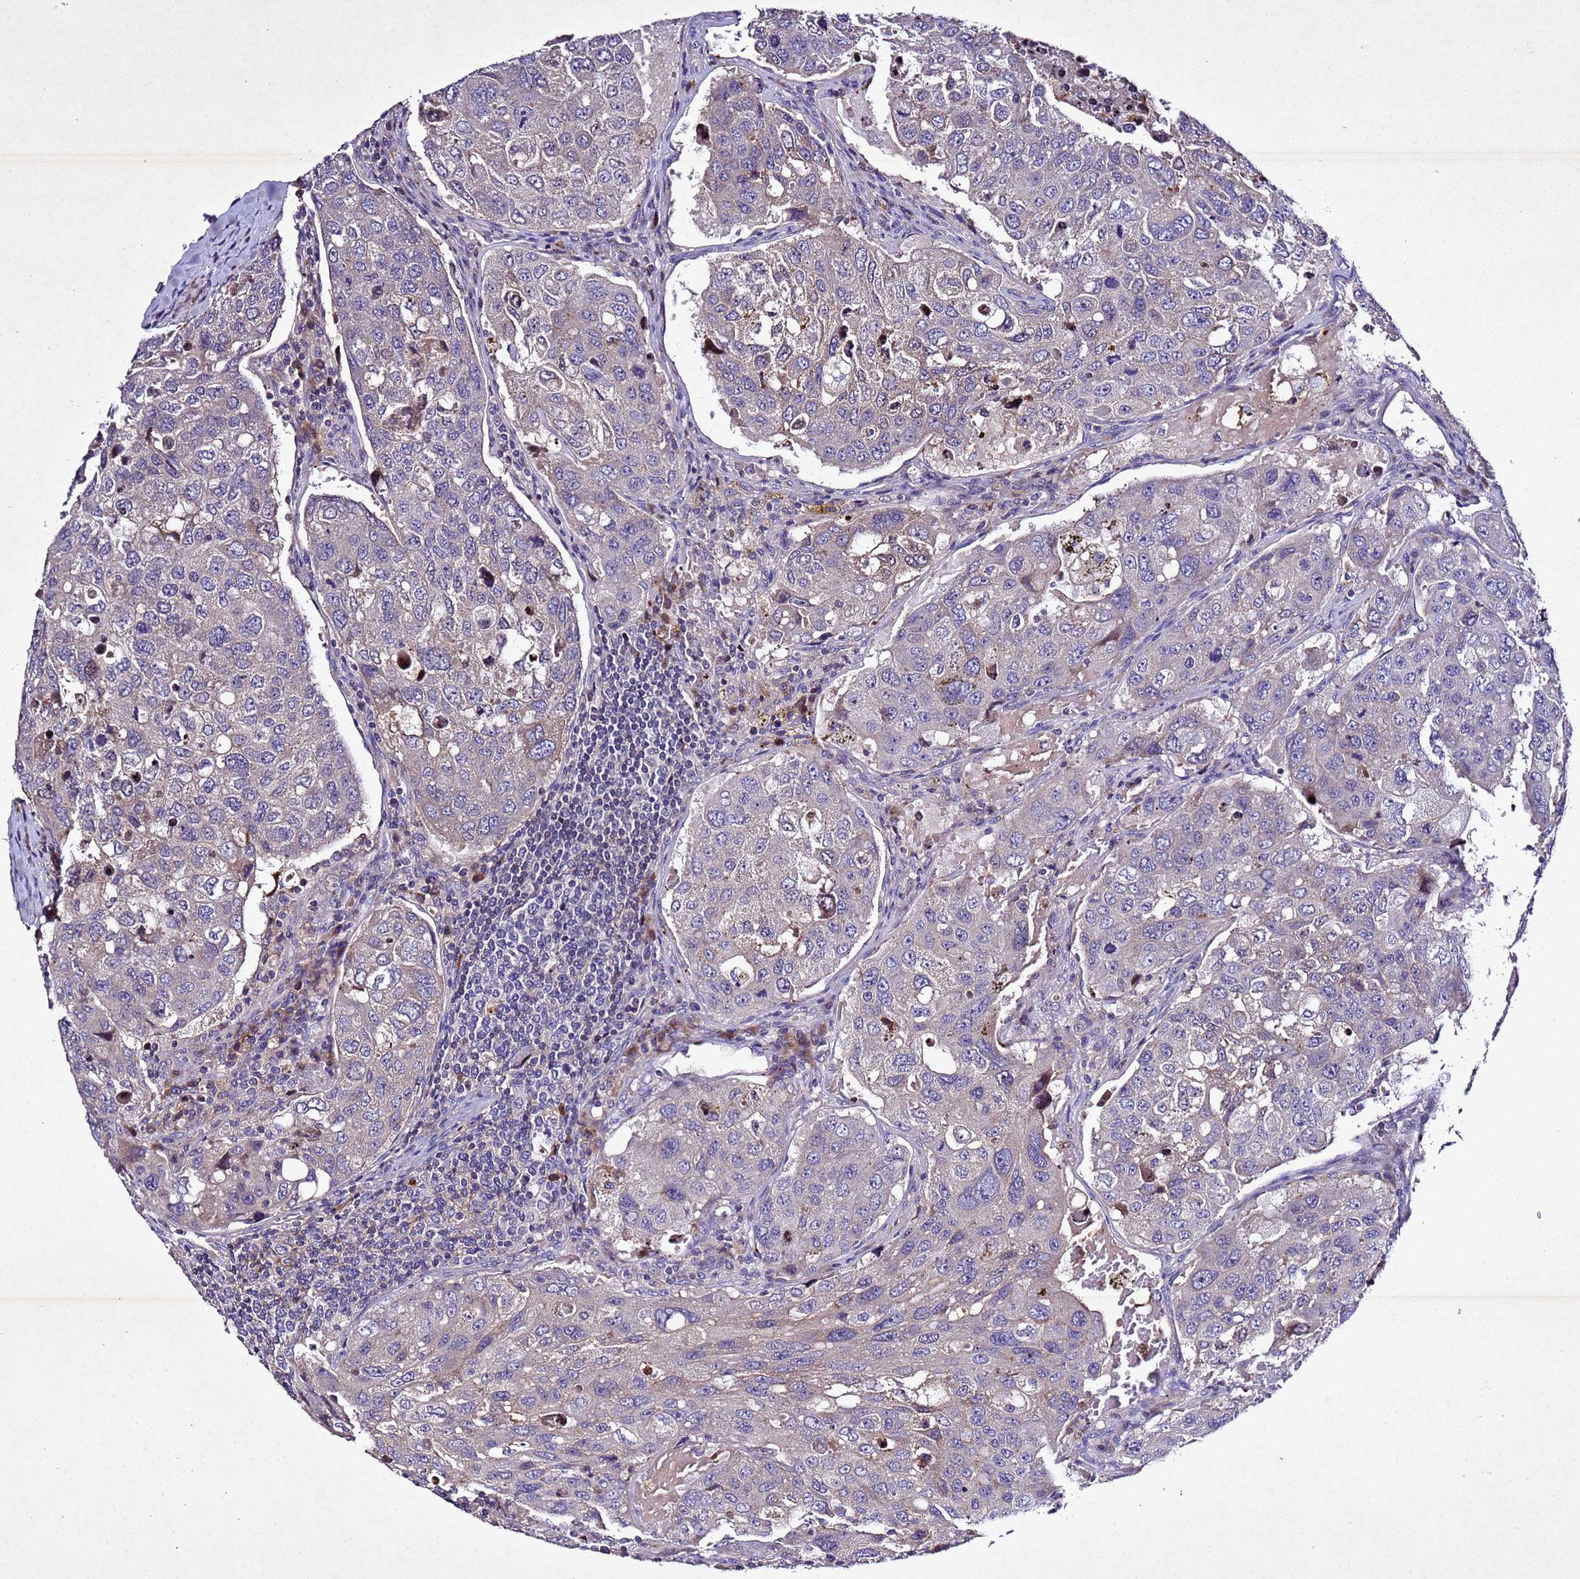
{"staining": {"intensity": "negative", "quantity": "none", "location": "none"}, "tissue": "urothelial cancer", "cell_type": "Tumor cells", "image_type": "cancer", "snomed": [{"axis": "morphology", "description": "Urothelial carcinoma, High grade"}, {"axis": "topography", "description": "Lymph node"}, {"axis": "topography", "description": "Urinary bladder"}], "caption": "IHC micrograph of human urothelial cancer stained for a protein (brown), which reveals no staining in tumor cells.", "gene": "SV2B", "patient": {"sex": "male", "age": 51}}